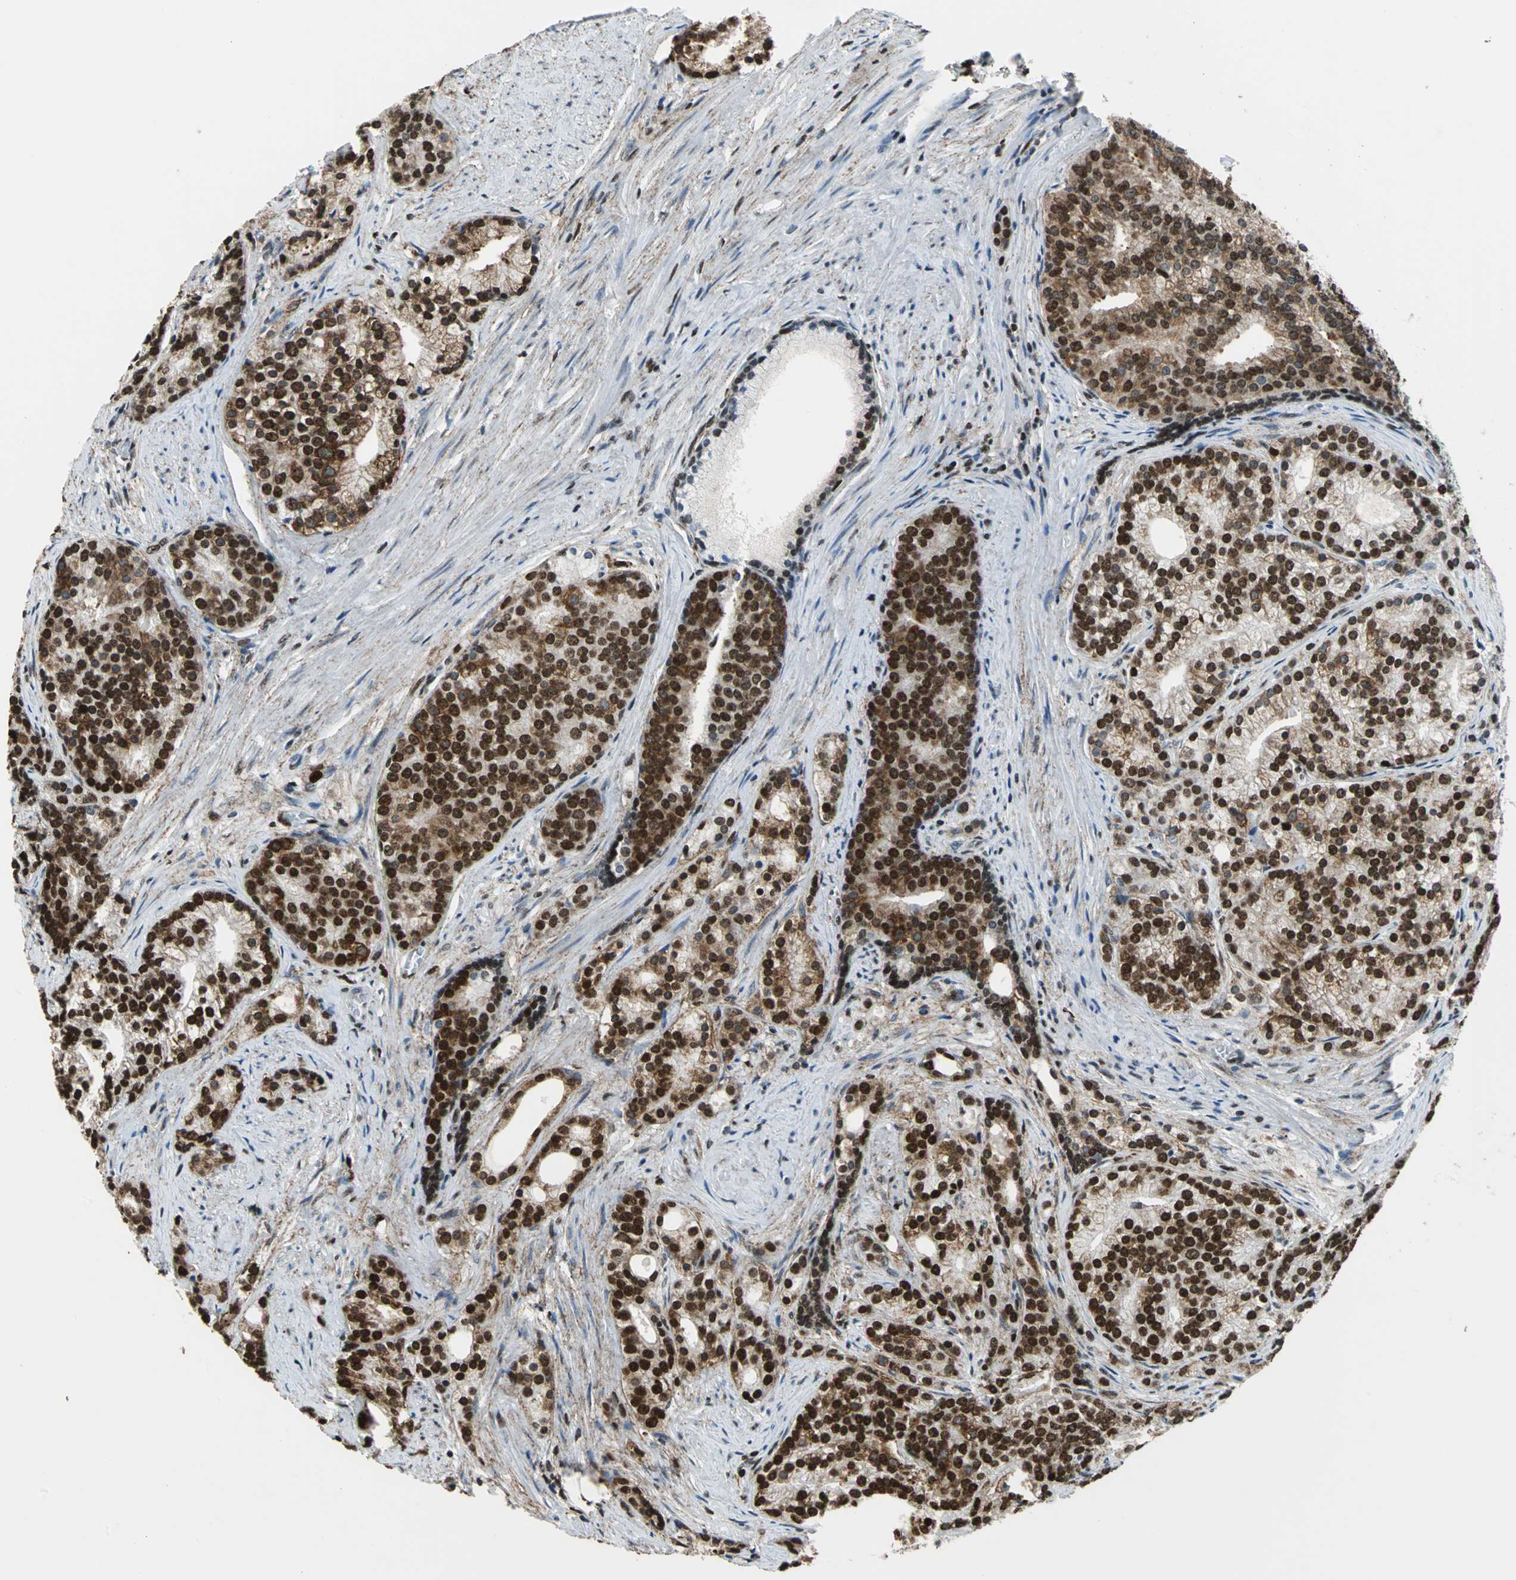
{"staining": {"intensity": "strong", "quantity": ">75%", "location": "cytoplasmic/membranous,nuclear"}, "tissue": "prostate cancer", "cell_type": "Tumor cells", "image_type": "cancer", "snomed": [{"axis": "morphology", "description": "Adenocarcinoma, Low grade"}, {"axis": "topography", "description": "Prostate"}], "caption": "Strong cytoplasmic/membranous and nuclear protein positivity is identified in approximately >75% of tumor cells in prostate cancer. Using DAB (brown) and hematoxylin (blue) stains, captured at high magnification using brightfield microscopy.", "gene": "APEX1", "patient": {"sex": "male", "age": 71}}